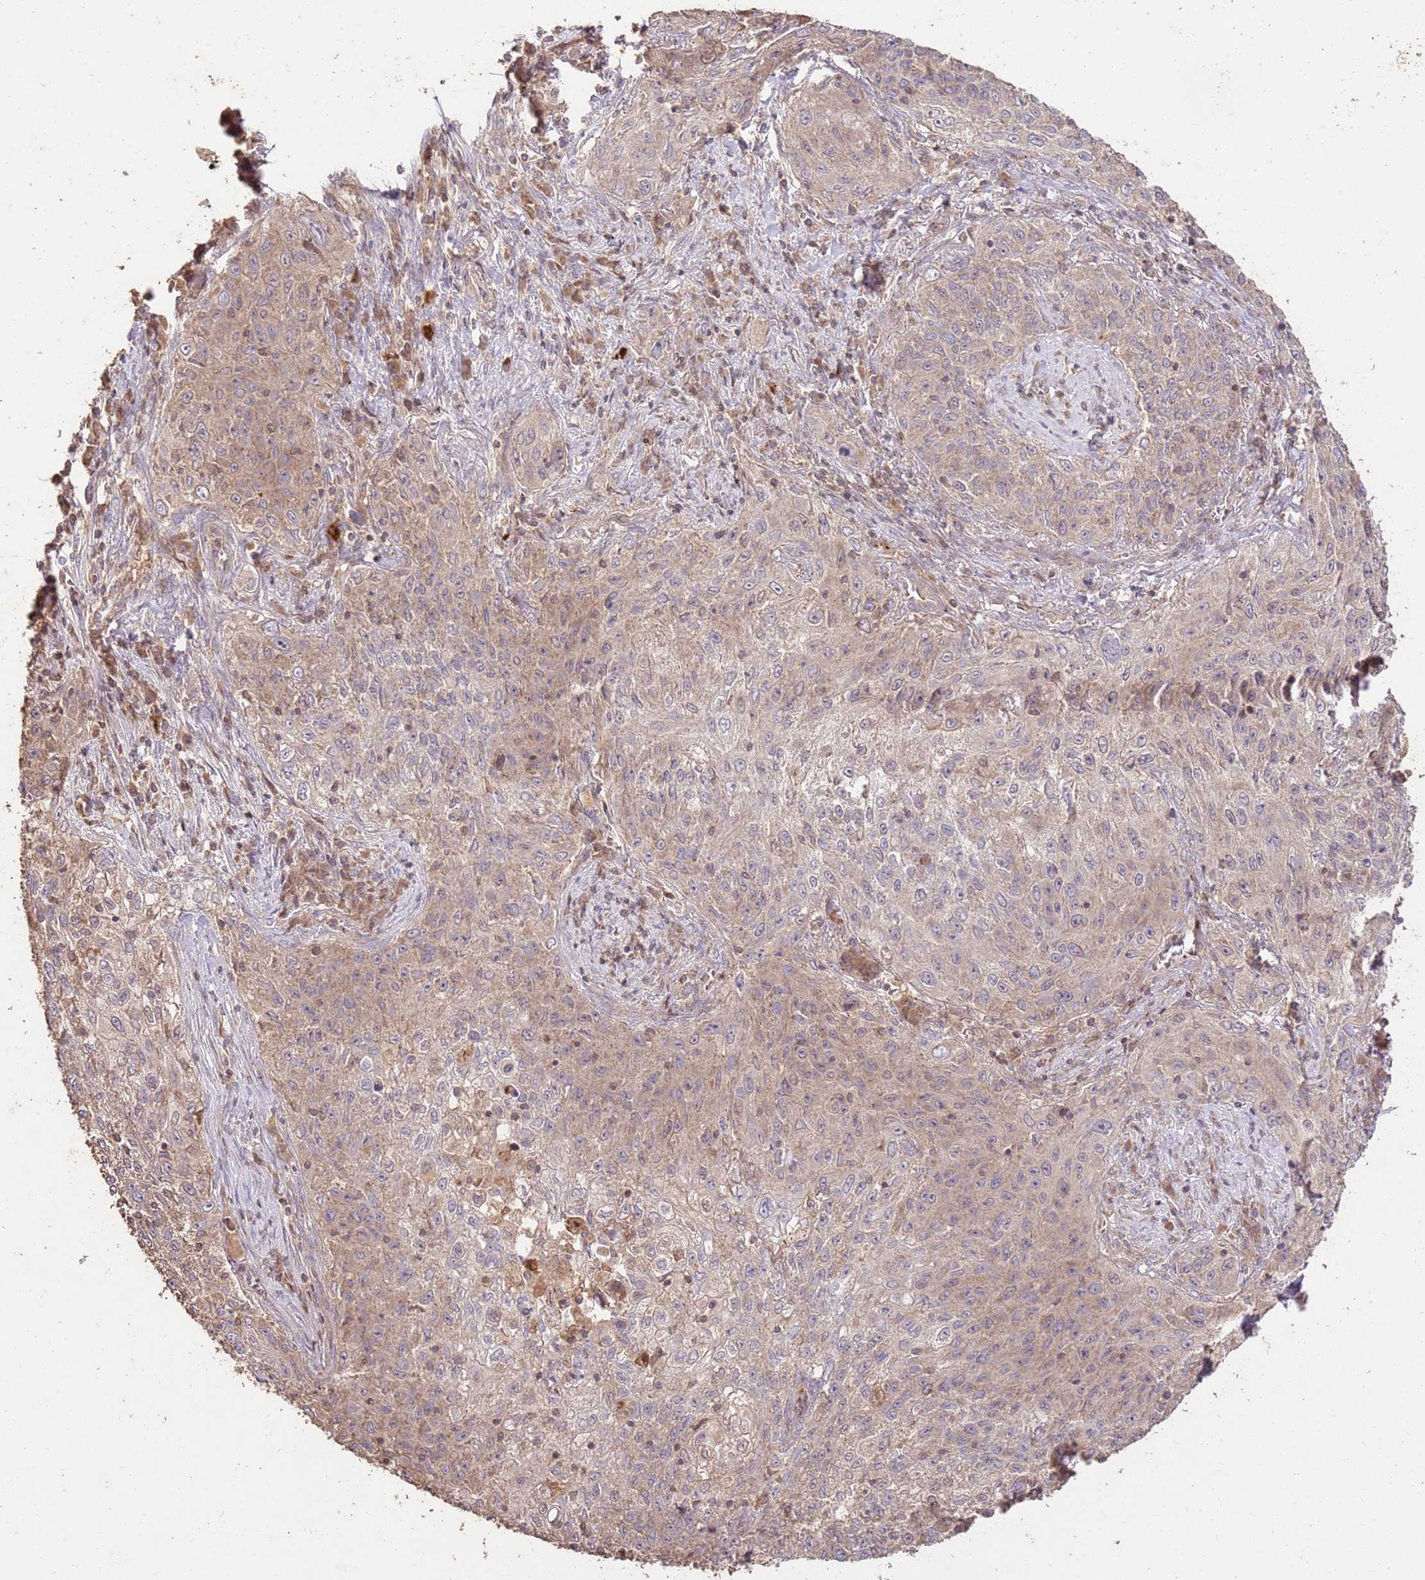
{"staining": {"intensity": "weak", "quantity": ">75%", "location": "cytoplasmic/membranous"}, "tissue": "lung cancer", "cell_type": "Tumor cells", "image_type": "cancer", "snomed": [{"axis": "morphology", "description": "Squamous cell carcinoma, NOS"}, {"axis": "topography", "description": "Lung"}], "caption": "Lung squamous cell carcinoma was stained to show a protein in brown. There is low levels of weak cytoplasmic/membranous positivity in approximately >75% of tumor cells. (brown staining indicates protein expression, while blue staining denotes nuclei).", "gene": "LRRC28", "patient": {"sex": "female", "age": 69}}